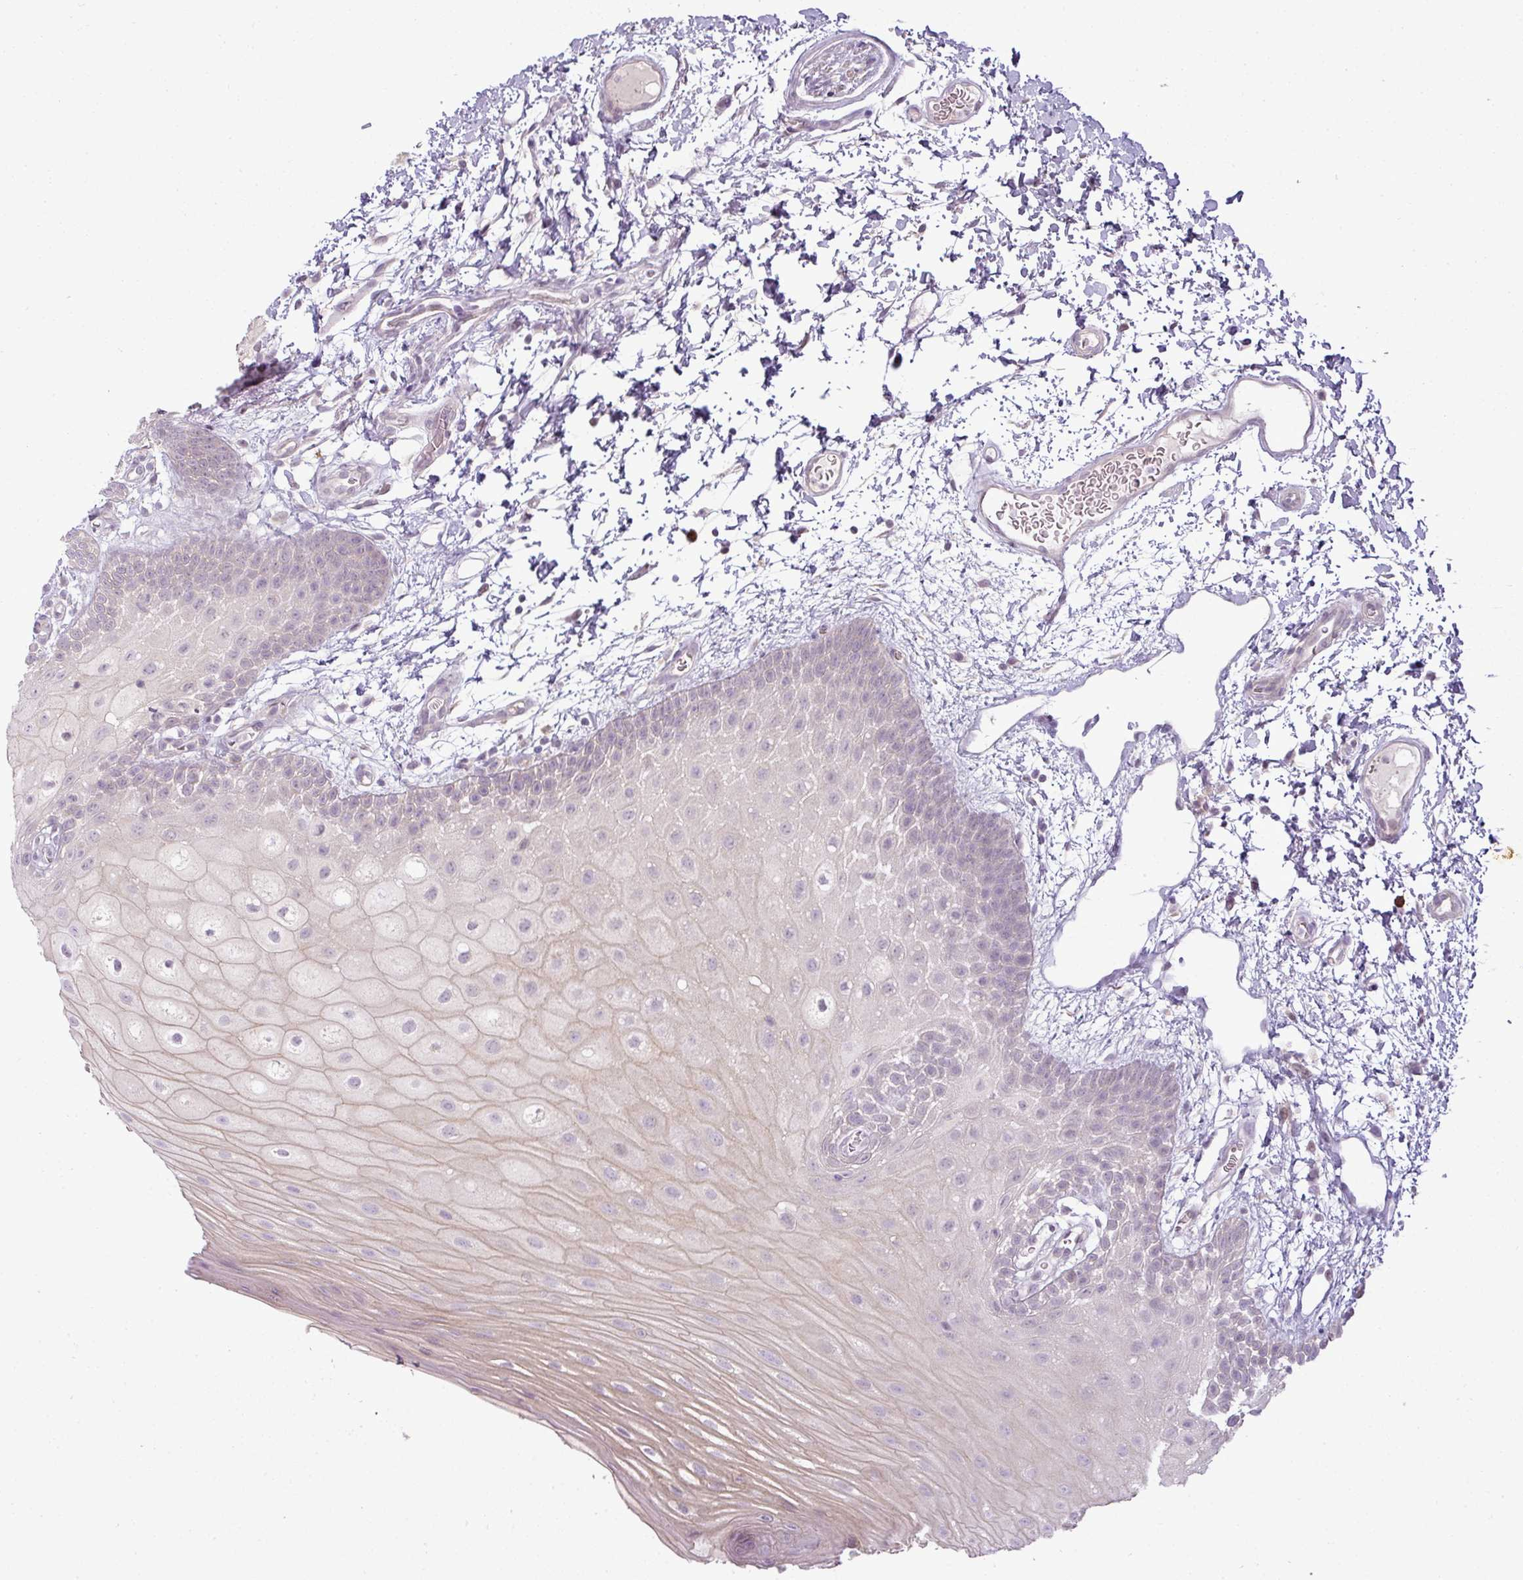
{"staining": {"intensity": "moderate", "quantity": "<25%", "location": "cytoplasmic/membranous"}, "tissue": "oral mucosa", "cell_type": "Squamous epithelial cells", "image_type": "normal", "snomed": [{"axis": "morphology", "description": "Normal tissue, NOS"}, {"axis": "morphology", "description": "Squamous cell carcinoma, NOS"}, {"axis": "topography", "description": "Oral tissue"}, {"axis": "topography", "description": "Tounge, NOS"}, {"axis": "topography", "description": "Head-Neck"}], "caption": "Protein staining displays moderate cytoplasmic/membranous staining in approximately <25% of squamous epithelial cells in benign oral mucosa. Ihc stains the protein in brown and the nuclei are stained blue.", "gene": "LY75", "patient": {"sex": "male", "age": 76}}